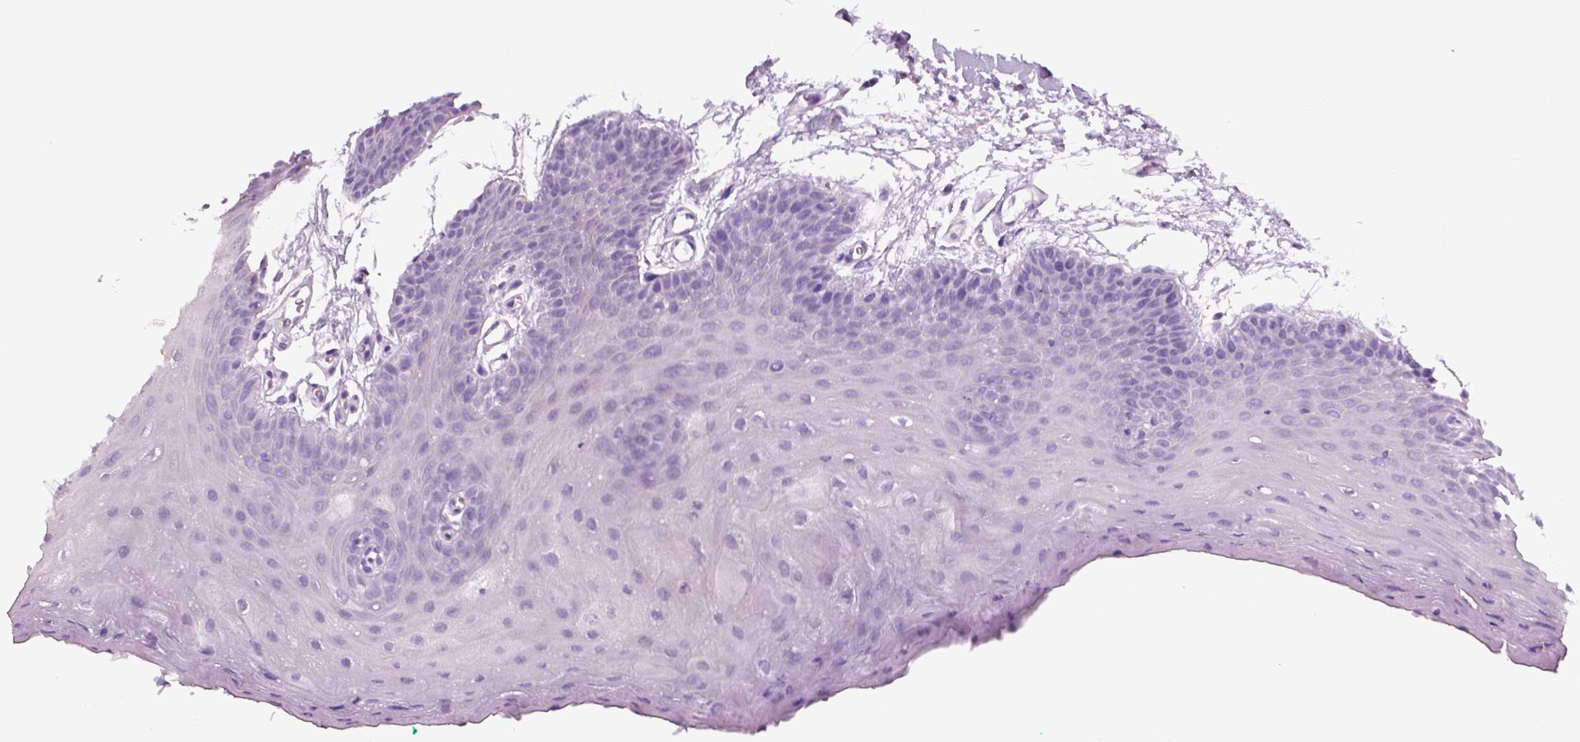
{"staining": {"intensity": "negative", "quantity": "none", "location": "none"}, "tissue": "oral mucosa", "cell_type": "Squamous epithelial cells", "image_type": "normal", "snomed": [{"axis": "morphology", "description": "Normal tissue, NOS"}, {"axis": "morphology", "description": "Squamous cell carcinoma, NOS"}, {"axis": "topography", "description": "Oral tissue"}, {"axis": "topography", "description": "Head-Neck"}], "caption": "Human oral mucosa stained for a protein using immunohistochemistry exhibits no staining in squamous epithelial cells.", "gene": "KRTAP11", "patient": {"sex": "female", "age": 50}}